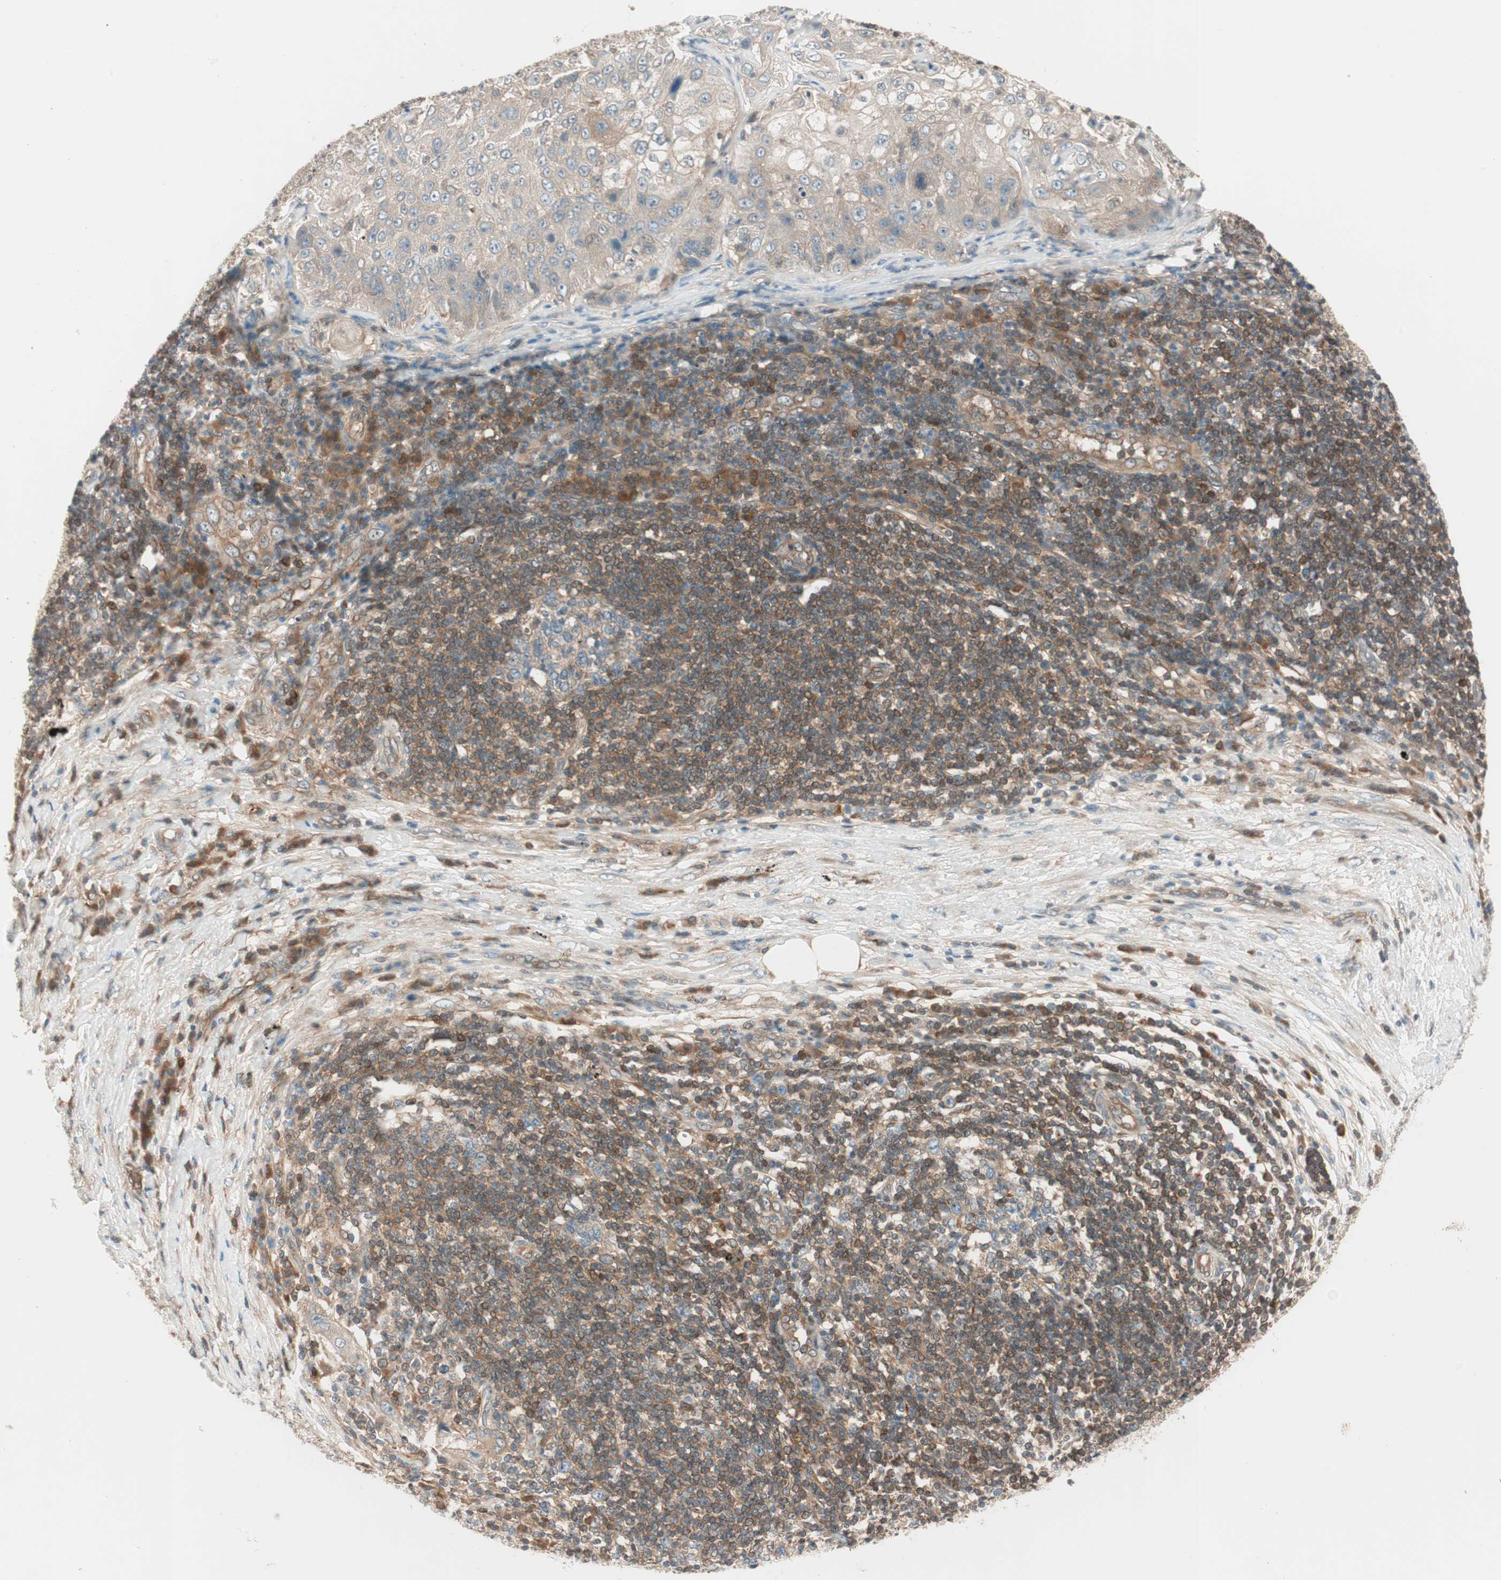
{"staining": {"intensity": "moderate", "quantity": ">75%", "location": "cytoplasmic/membranous"}, "tissue": "lung cancer", "cell_type": "Tumor cells", "image_type": "cancer", "snomed": [{"axis": "morphology", "description": "Inflammation, NOS"}, {"axis": "morphology", "description": "Squamous cell carcinoma, NOS"}, {"axis": "topography", "description": "Lymph node"}, {"axis": "topography", "description": "Soft tissue"}, {"axis": "topography", "description": "Lung"}], "caption": "IHC of human squamous cell carcinoma (lung) shows medium levels of moderate cytoplasmic/membranous staining in approximately >75% of tumor cells.", "gene": "GALT", "patient": {"sex": "male", "age": 66}}